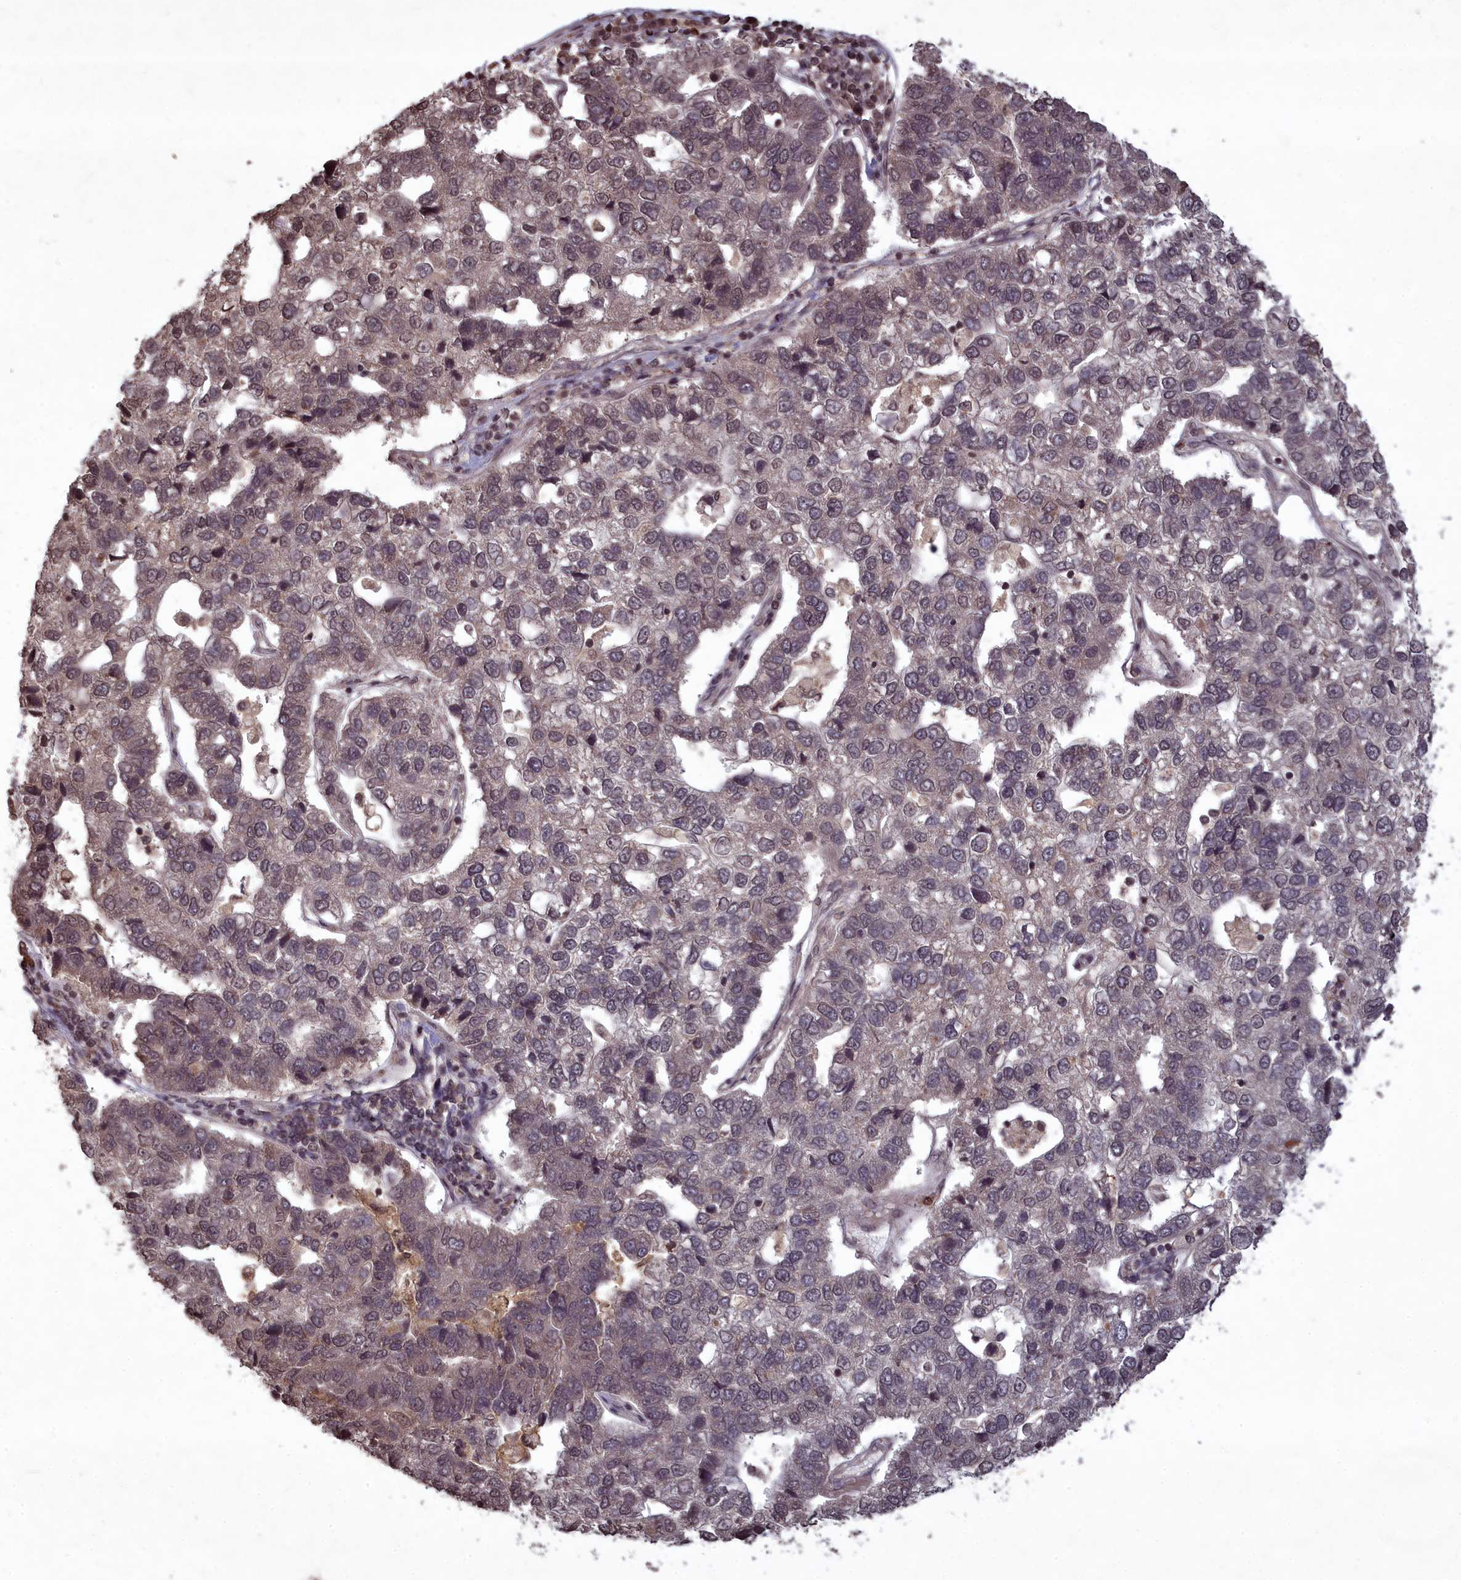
{"staining": {"intensity": "weak", "quantity": "<25%", "location": "nuclear"}, "tissue": "pancreatic cancer", "cell_type": "Tumor cells", "image_type": "cancer", "snomed": [{"axis": "morphology", "description": "Adenocarcinoma, NOS"}, {"axis": "topography", "description": "Pancreas"}], "caption": "This is a image of immunohistochemistry (IHC) staining of adenocarcinoma (pancreatic), which shows no expression in tumor cells.", "gene": "SRMS", "patient": {"sex": "female", "age": 61}}